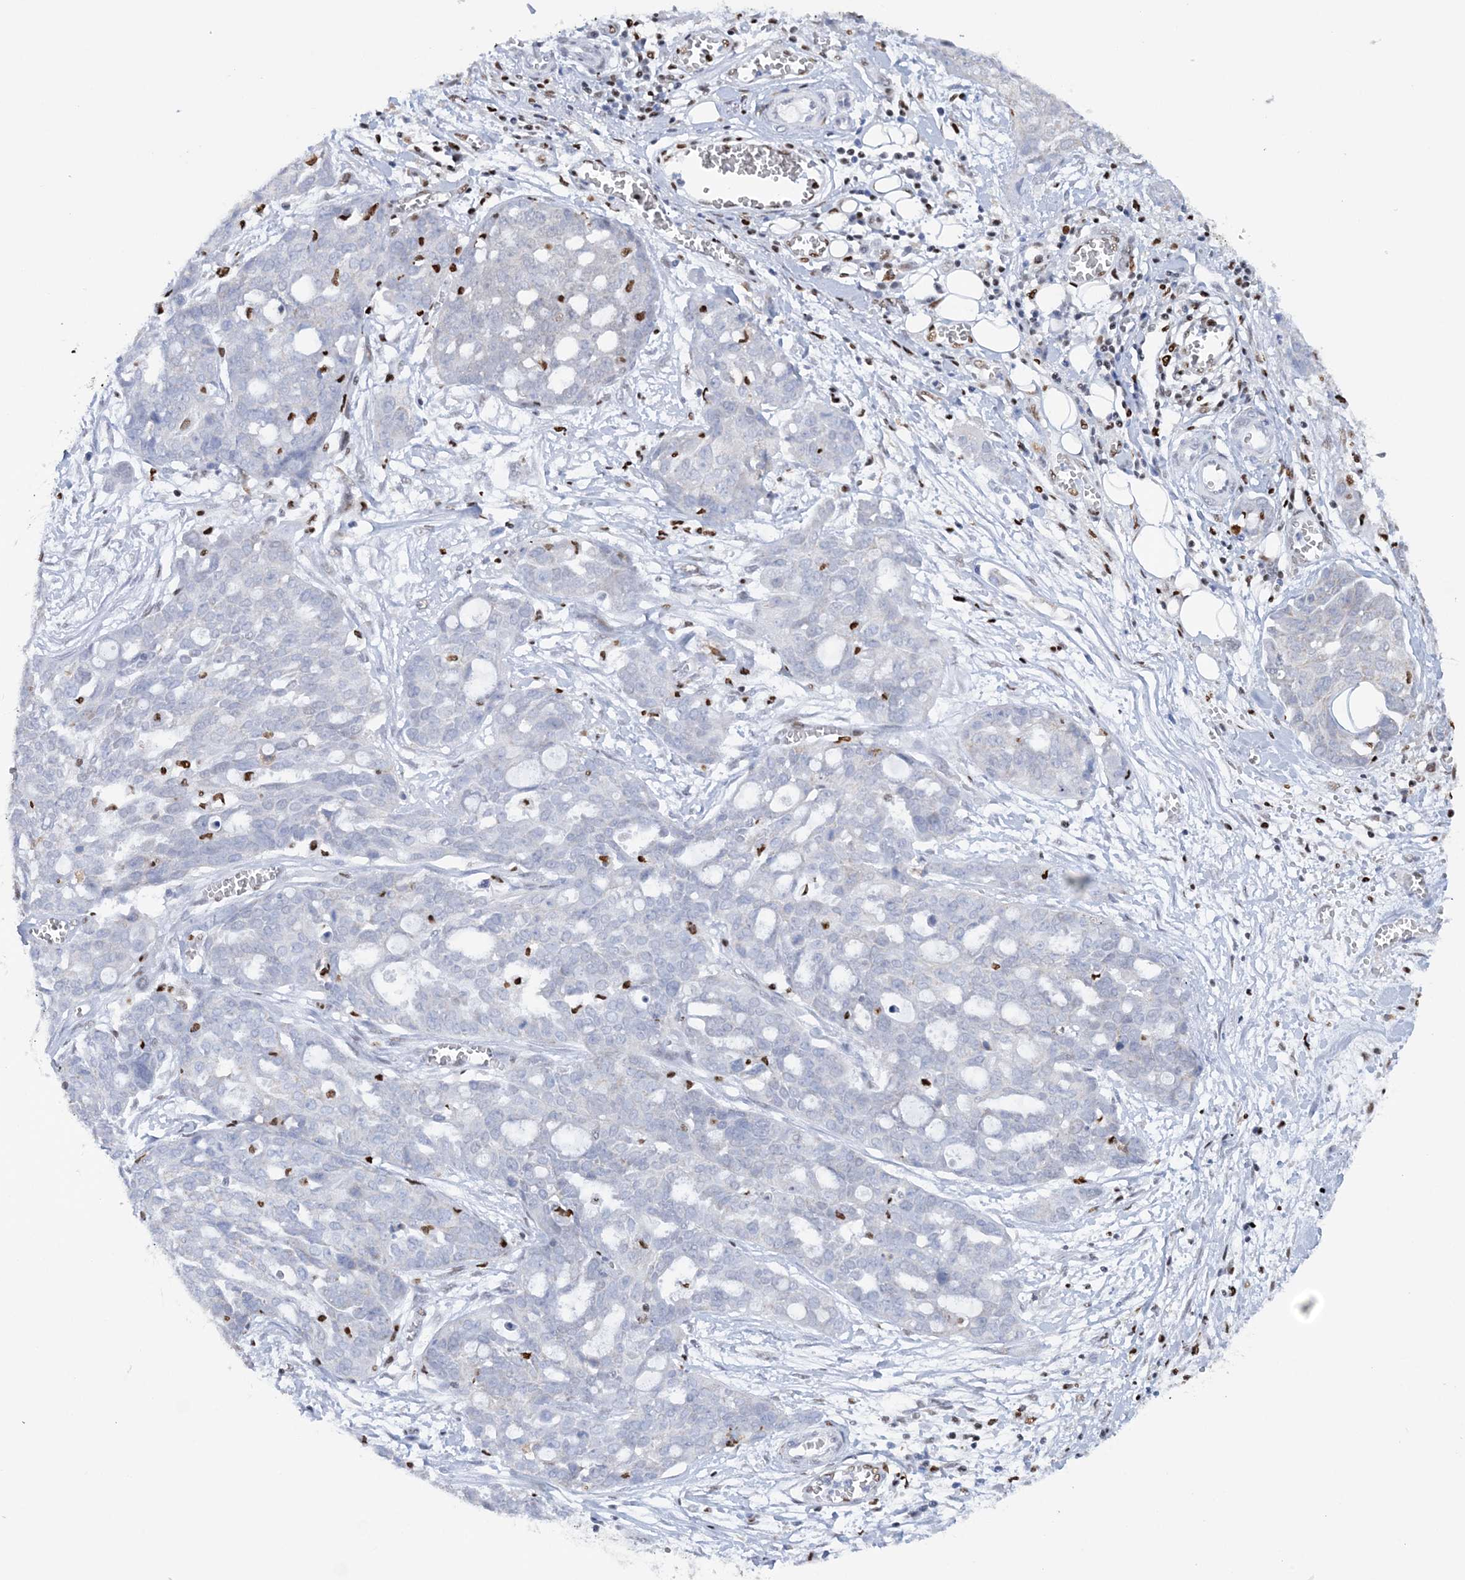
{"staining": {"intensity": "negative", "quantity": "none", "location": "none"}, "tissue": "ovarian cancer", "cell_type": "Tumor cells", "image_type": "cancer", "snomed": [{"axis": "morphology", "description": "Cystadenocarcinoma, serous, NOS"}, {"axis": "topography", "description": "Soft tissue"}, {"axis": "topography", "description": "Ovary"}], "caption": "DAB (3,3'-diaminobenzidine) immunohistochemical staining of human ovarian serous cystadenocarcinoma exhibits no significant expression in tumor cells. (Brightfield microscopy of DAB immunohistochemistry at high magnification).", "gene": "NIT2", "patient": {"sex": "female", "age": 57}}